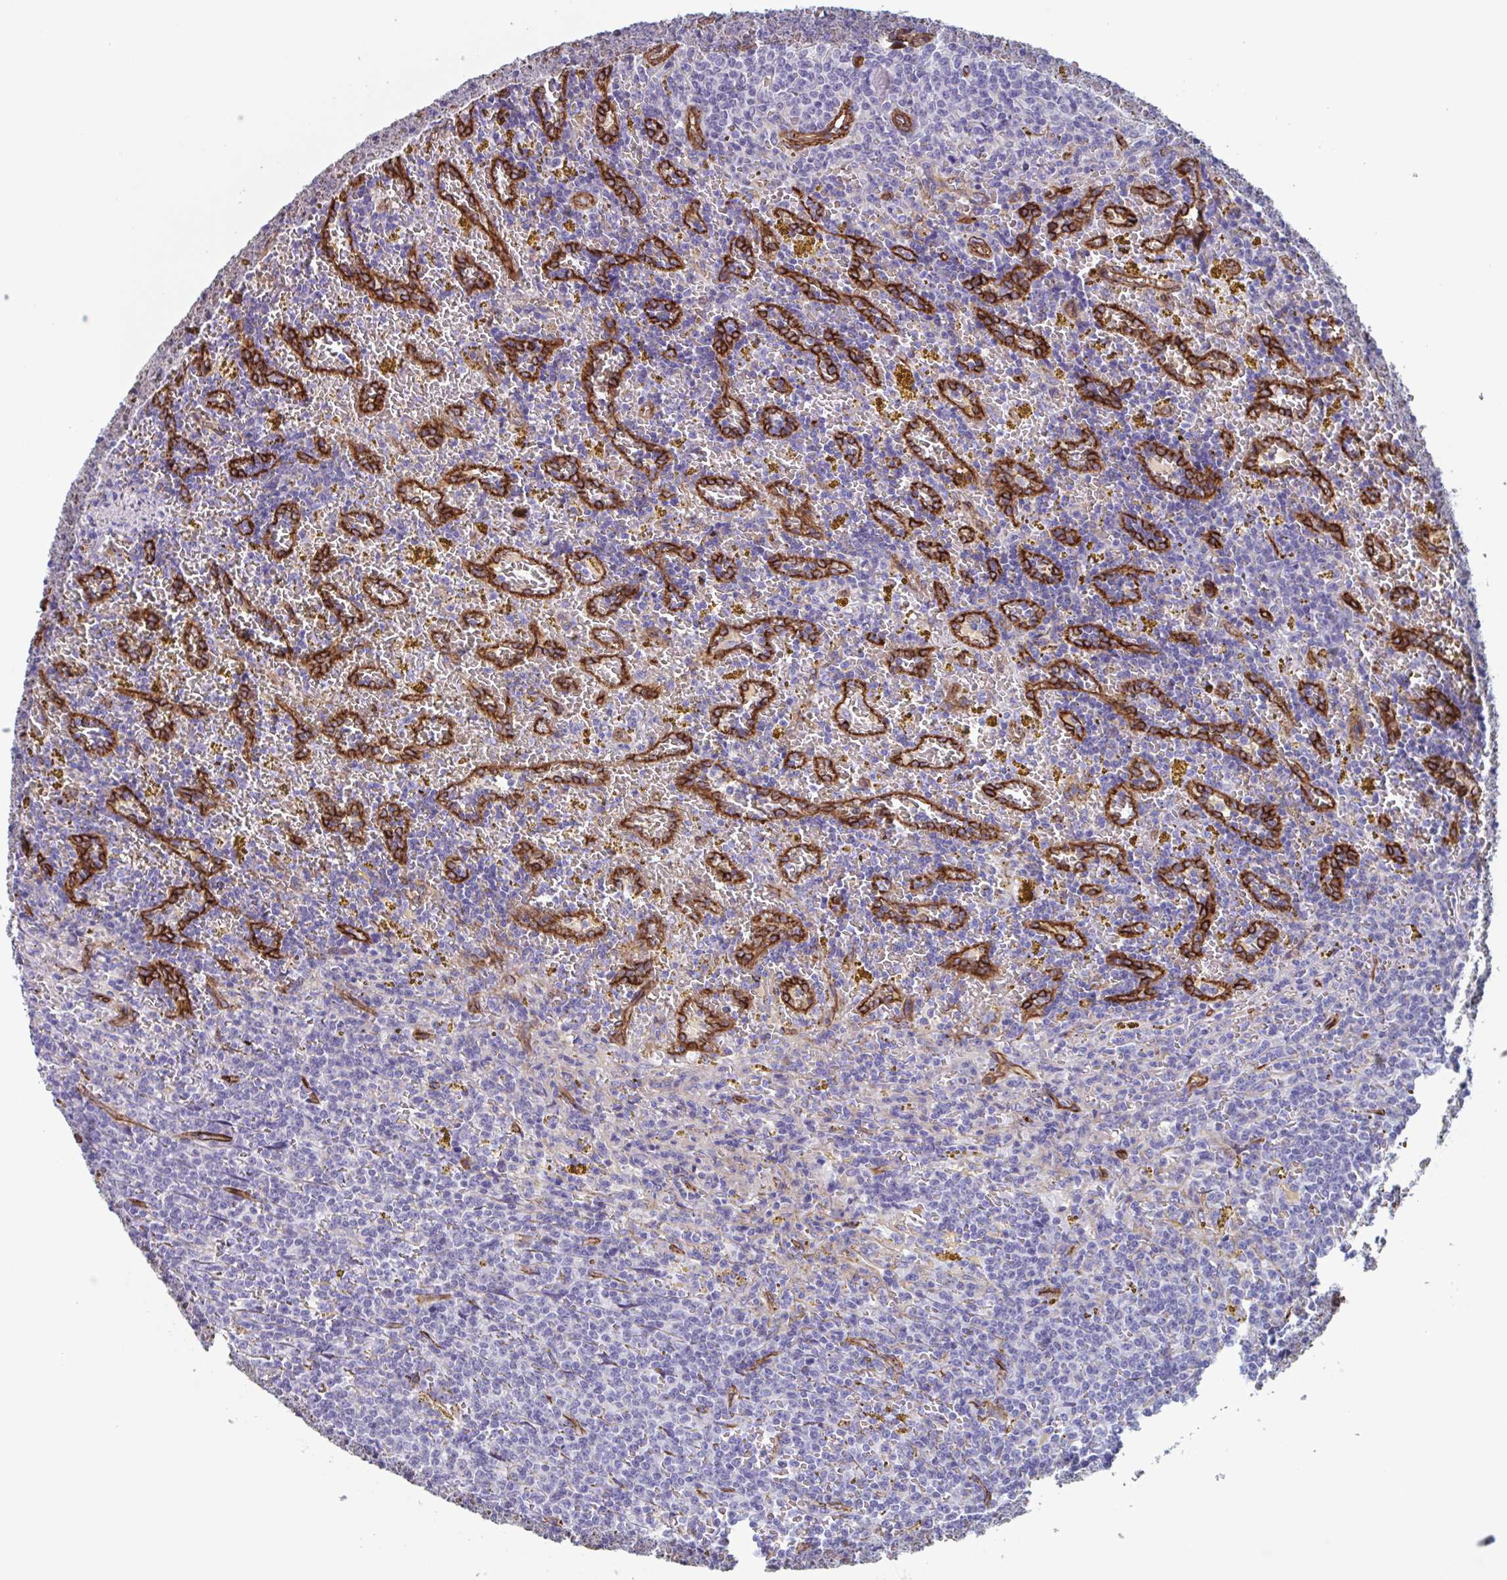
{"staining": {"intensity": "negative", "quantity": "none", "location": "none"}, "tissue": "lymphoma", "cell_type": "Tumor cells", "image_type": "cancer", "snomed": [{"axis": "morphology", "description": "Malignant lymphoma, non-Hodgkin's type, Low grade"}, {"axis": "topography", "description": "Spleen"}, {"axis": "topography", "description": "Lymph node"}], "caption": "Immunohistochemistry of lymphoma displays no staining in tumor cells.", "gene": "CITED4", "patient": {"sex": "female", "age": 66}}